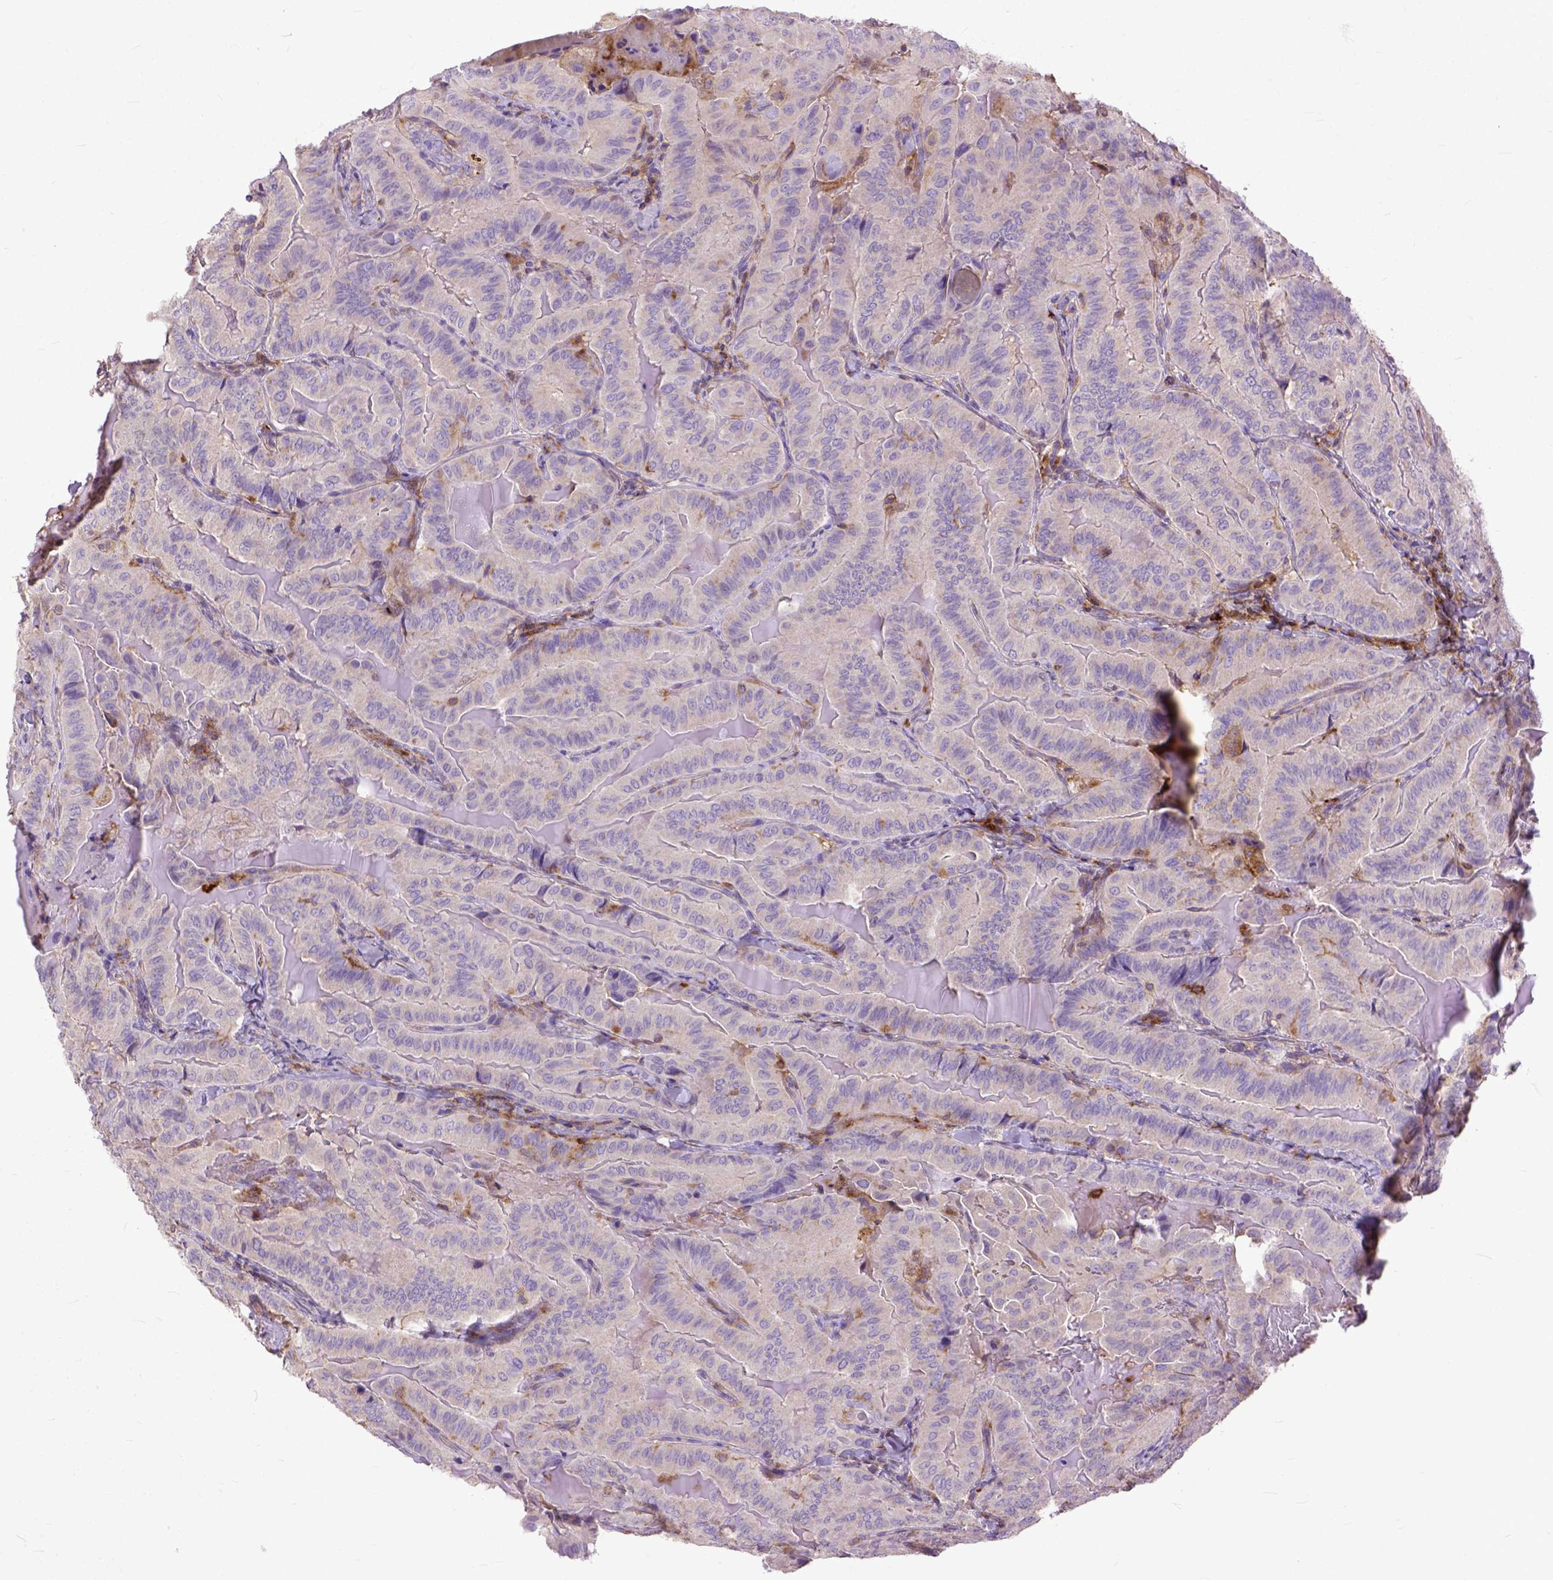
{"staining": {"intensity": "weak", "quantity": "<25%", "location": "cytoplasmic/membranous"}, "tissue": "thyroid cancer", "cell_type": "Tumor cells", "image_type": "cancer", "snomed": [{"axis": "morphology", "description": "Papillary adenocarcinoma, NOS"}, {"axis": "topography", "description": "Thyroid gland"}], "caption": "High magnification brightfield microscopy of thyroid papillary adenocarcinoma stained with DAB (3,3'-diaminobenzidine) (brown) and counterstained with hematoxylin (blue): tumor cells show no significant positivity. (DAB immunohistochemistry (IHC) with hematoxylin counter stain).", "gene": "NAMPT", "patient": {"sex": "female", "age": 68}}